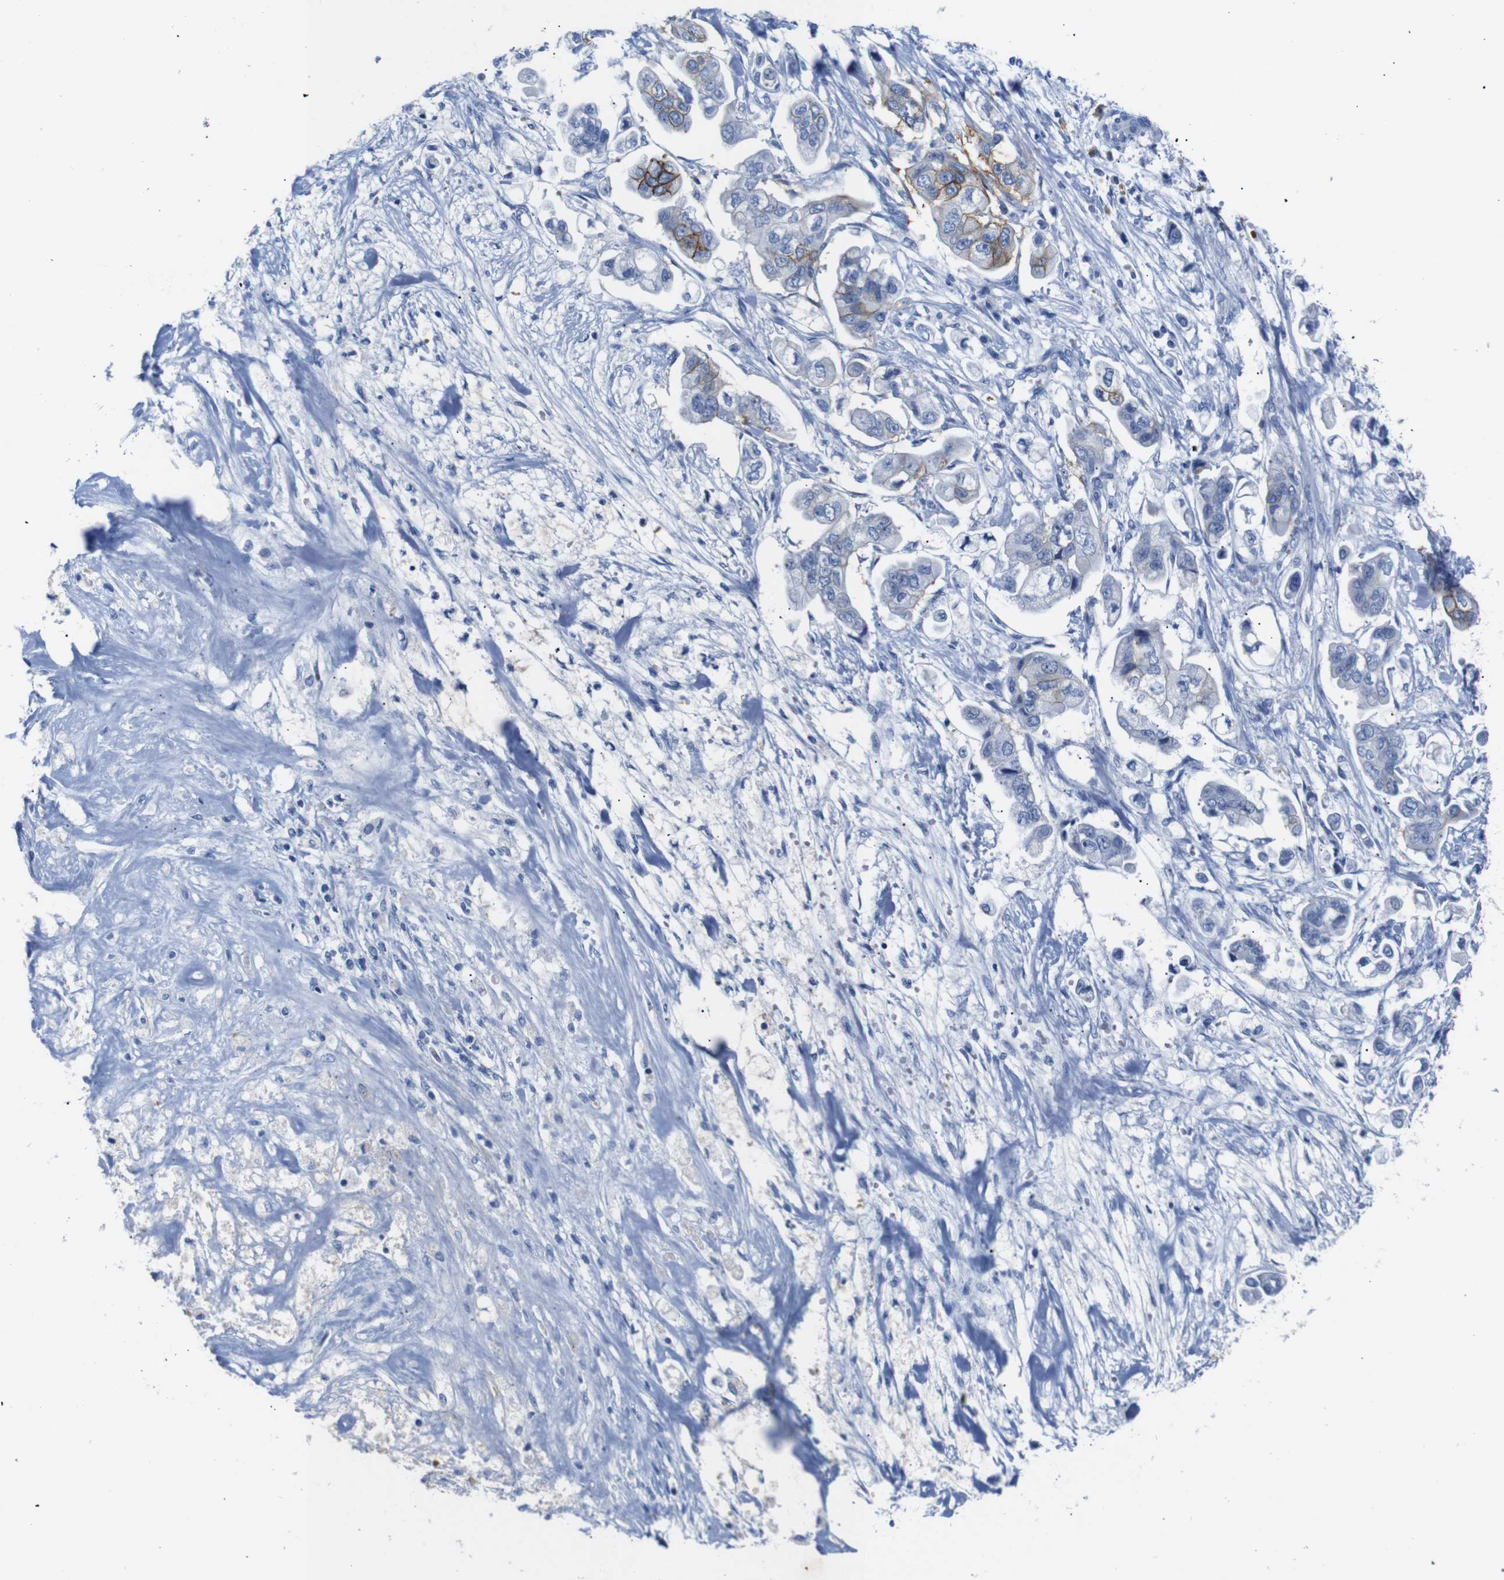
{"staining": {"intensity": "moderate", "quantity": "<25%", "location": "cytoplasmic/membranous"}, "tissue": "stomach cancer", "cell_type": "Tumor cells", "image_type": "cancer", "snomed": [{"axis": "morphology", "description": "Adenocarcinoma, NOS"}, {"axis": "topography", "description": "Stomach"}], "caption": "Protein staining of stomach adenocarcinoma tissue demonstrates moderate cytoplasmic/membranous staining in approximately <25% of tumor cells.", "gene": "ERVMER34-1", "patient": {"sex": "male", "age": 62}}